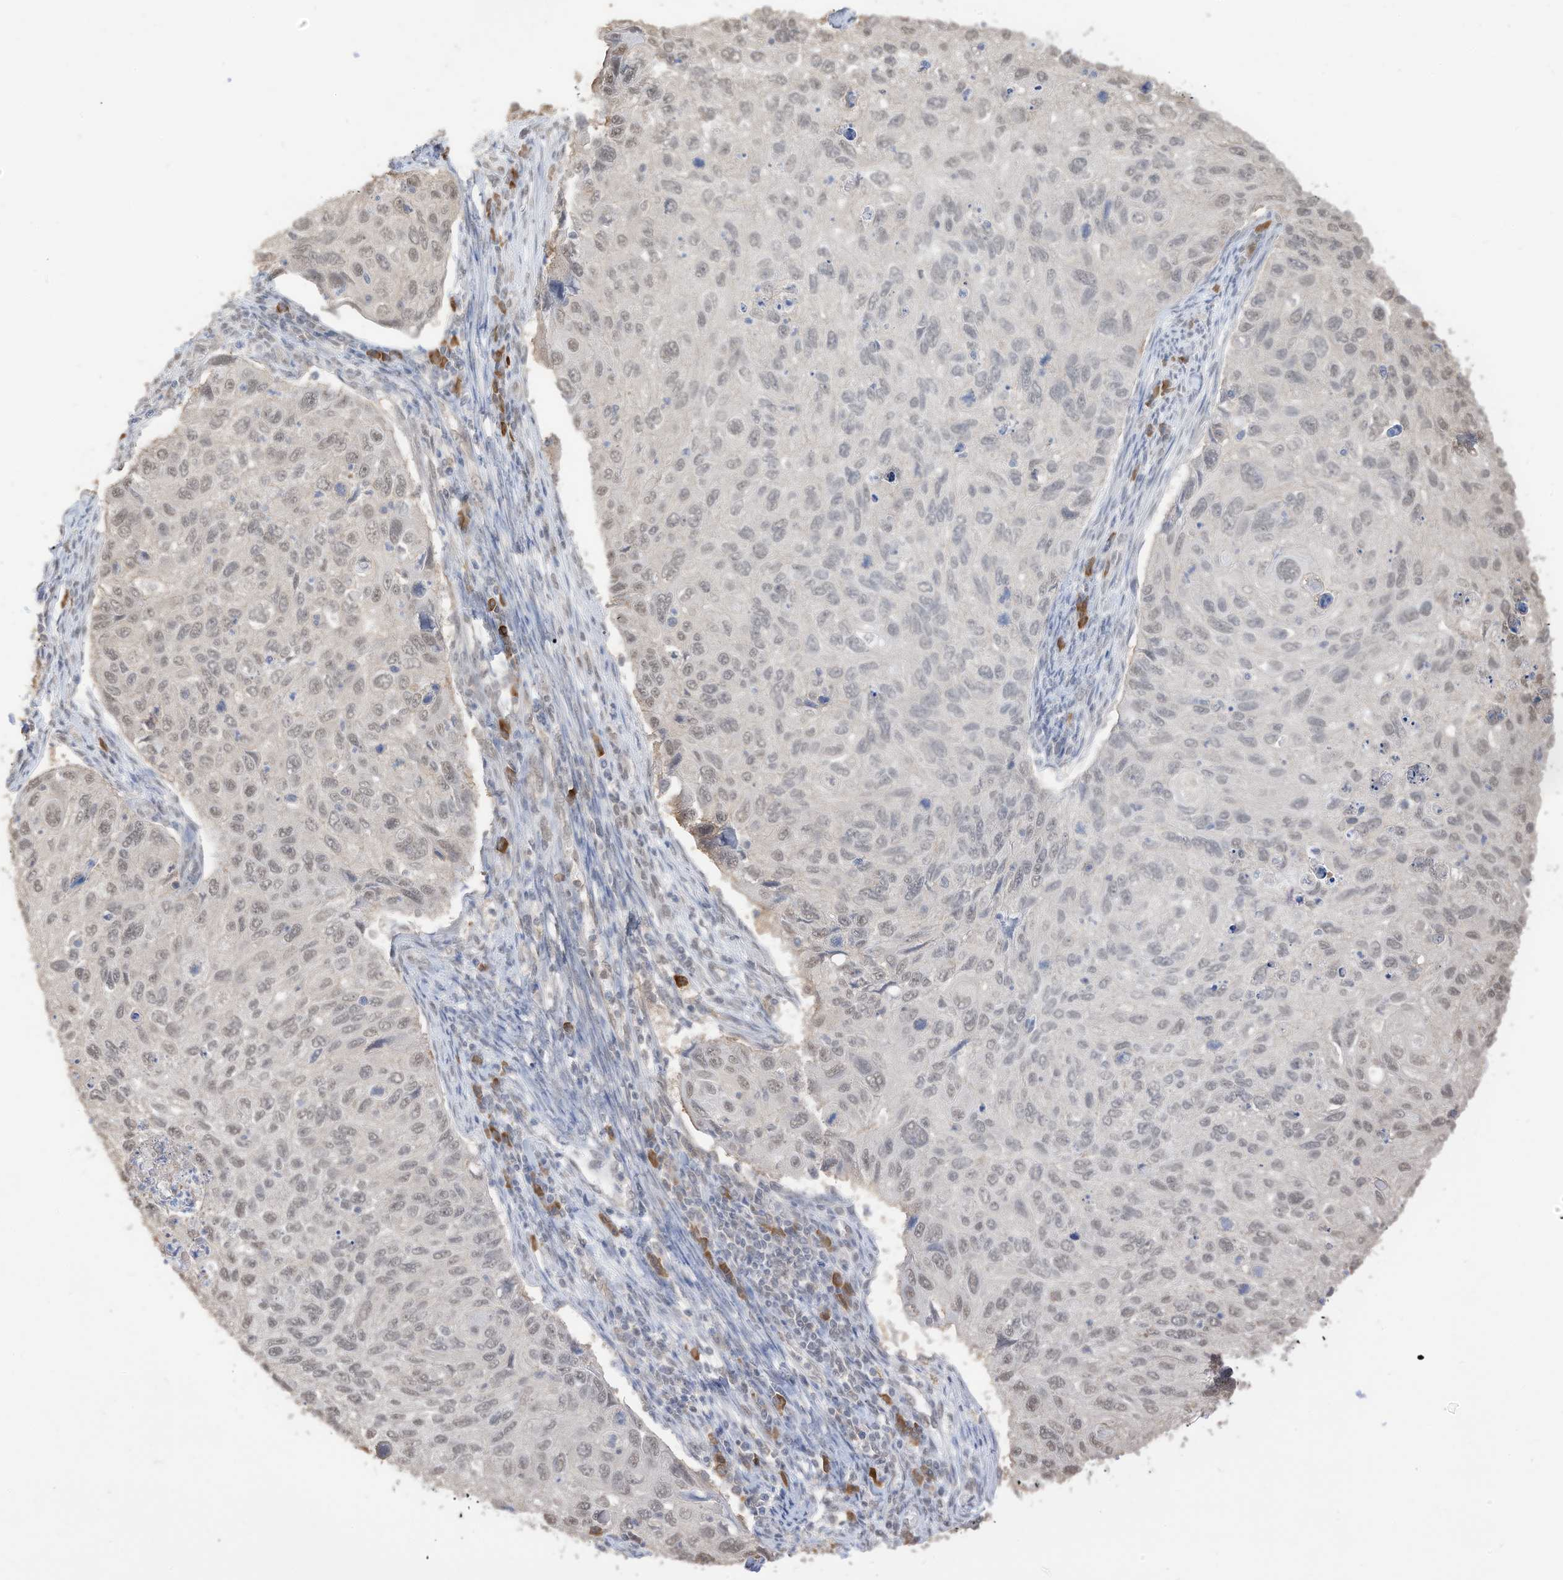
{"staining": {"intensity": "moderate", "quantity": "25%-75%", "location": "nuclear"}, "tissue": "cervical cancer", "cell_type": "Tumor cells", "image_type": "cancer", "snomed": [{"axis": "morphology", "description": "Squamous cell carcinoma, NOS"}, {"axis": "topography", "description": "Cervix"}], "caption": "Cervical cancer stained with a brown dye demonstrates moderate nuclear positive expression in approximately 25%-75% of tumor cells.", "gene": "ZNF195", "patient": {"sex": "female", "age": 70}}